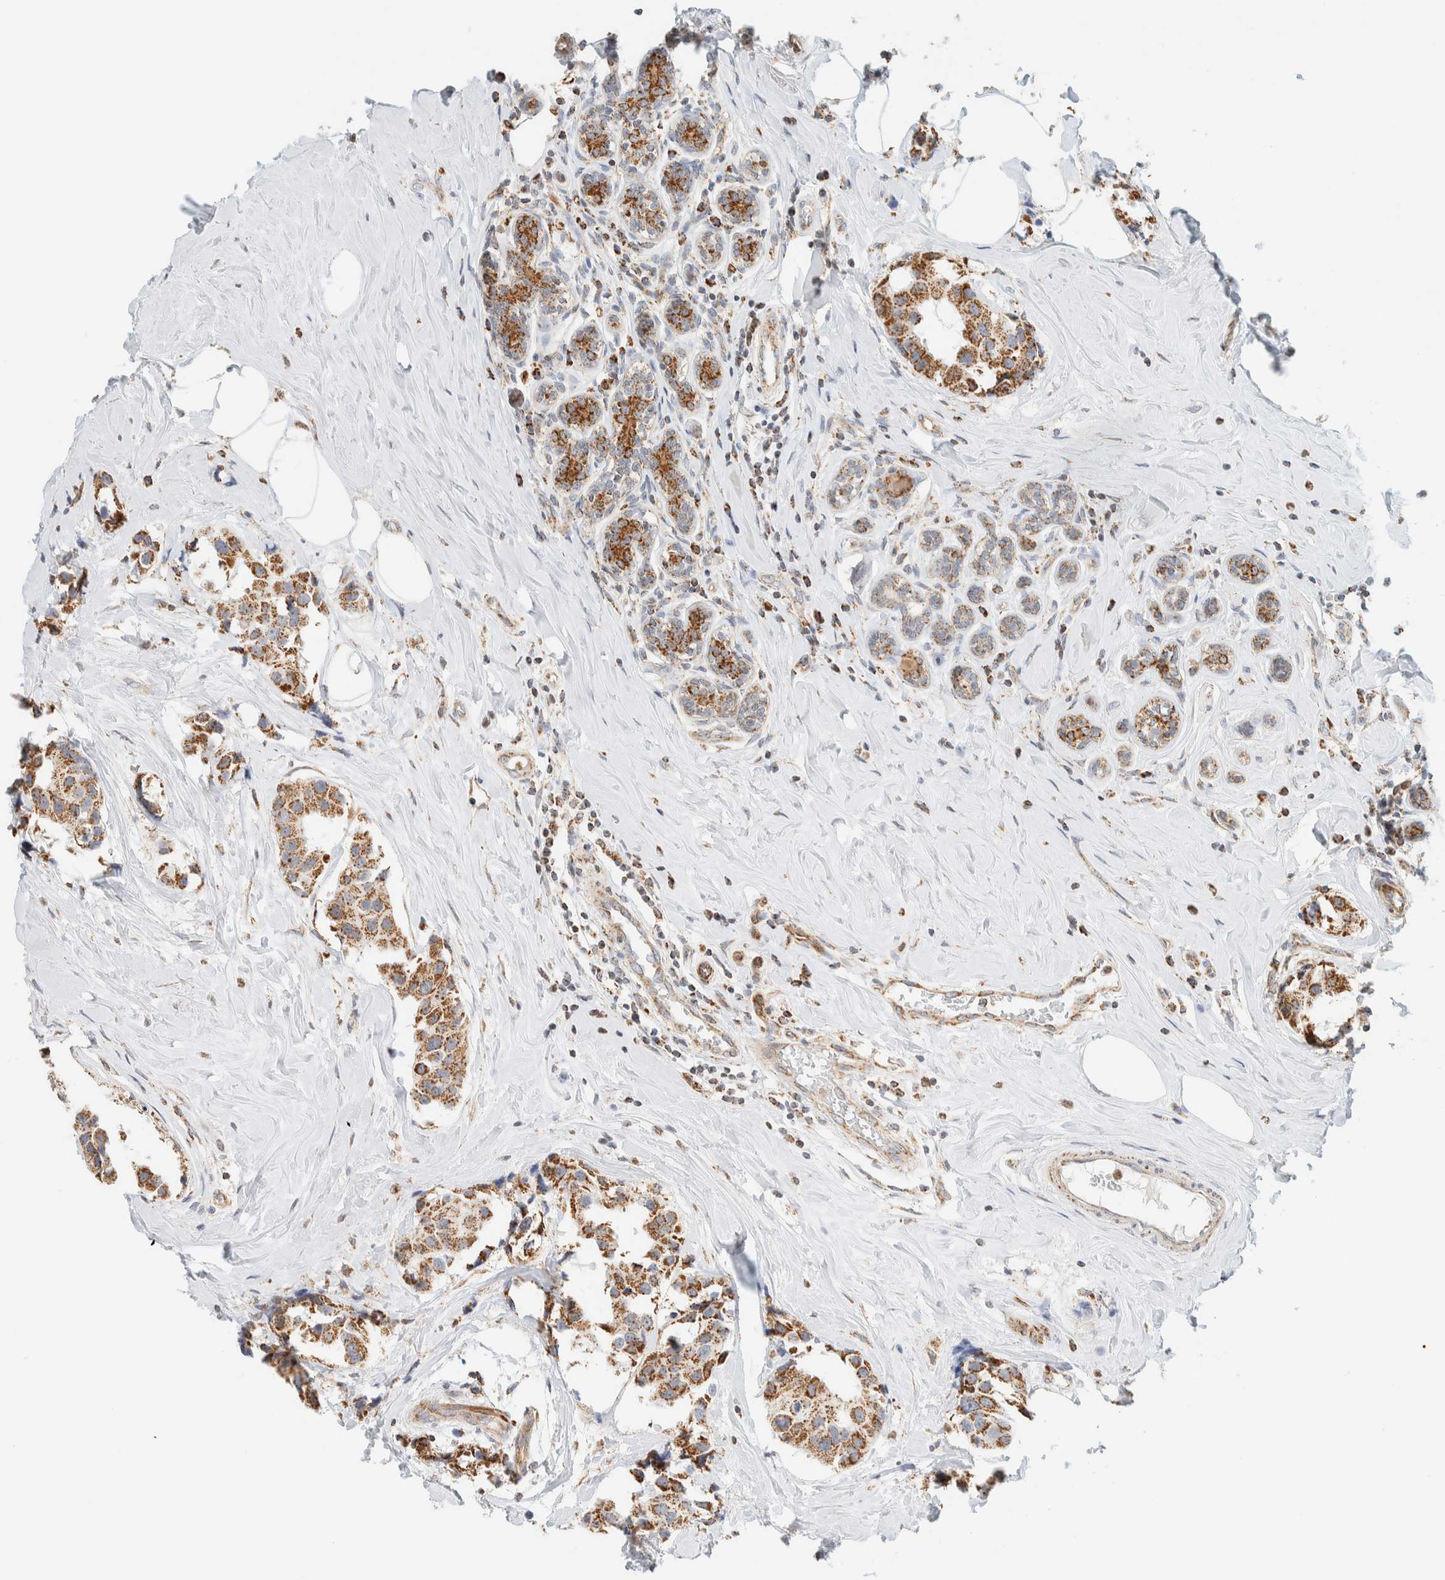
{"staining": {"intensity": "moderate", "quantity": ">75%", "location": "cytoplasmic/membranous"}, "tissue": "breast cancer", "cell_type": "Tumor cells", "image_type": "cancer", "snomed": [{"axis": "morphology", "description": "Normal tissue, NOS"}, {"axis": "morphology", "description": "Duct carcinoma"}, {"axis": "topography", "description": "Breast"}], "caption": "Moderate cytoplasmic/membranous positivity is seen in approximately >75% of tumor cells in breast cancer (invasive ductal carcinoma).", "gene": "KIFAP3", "patient": {"sex": "female", "age": 39}}